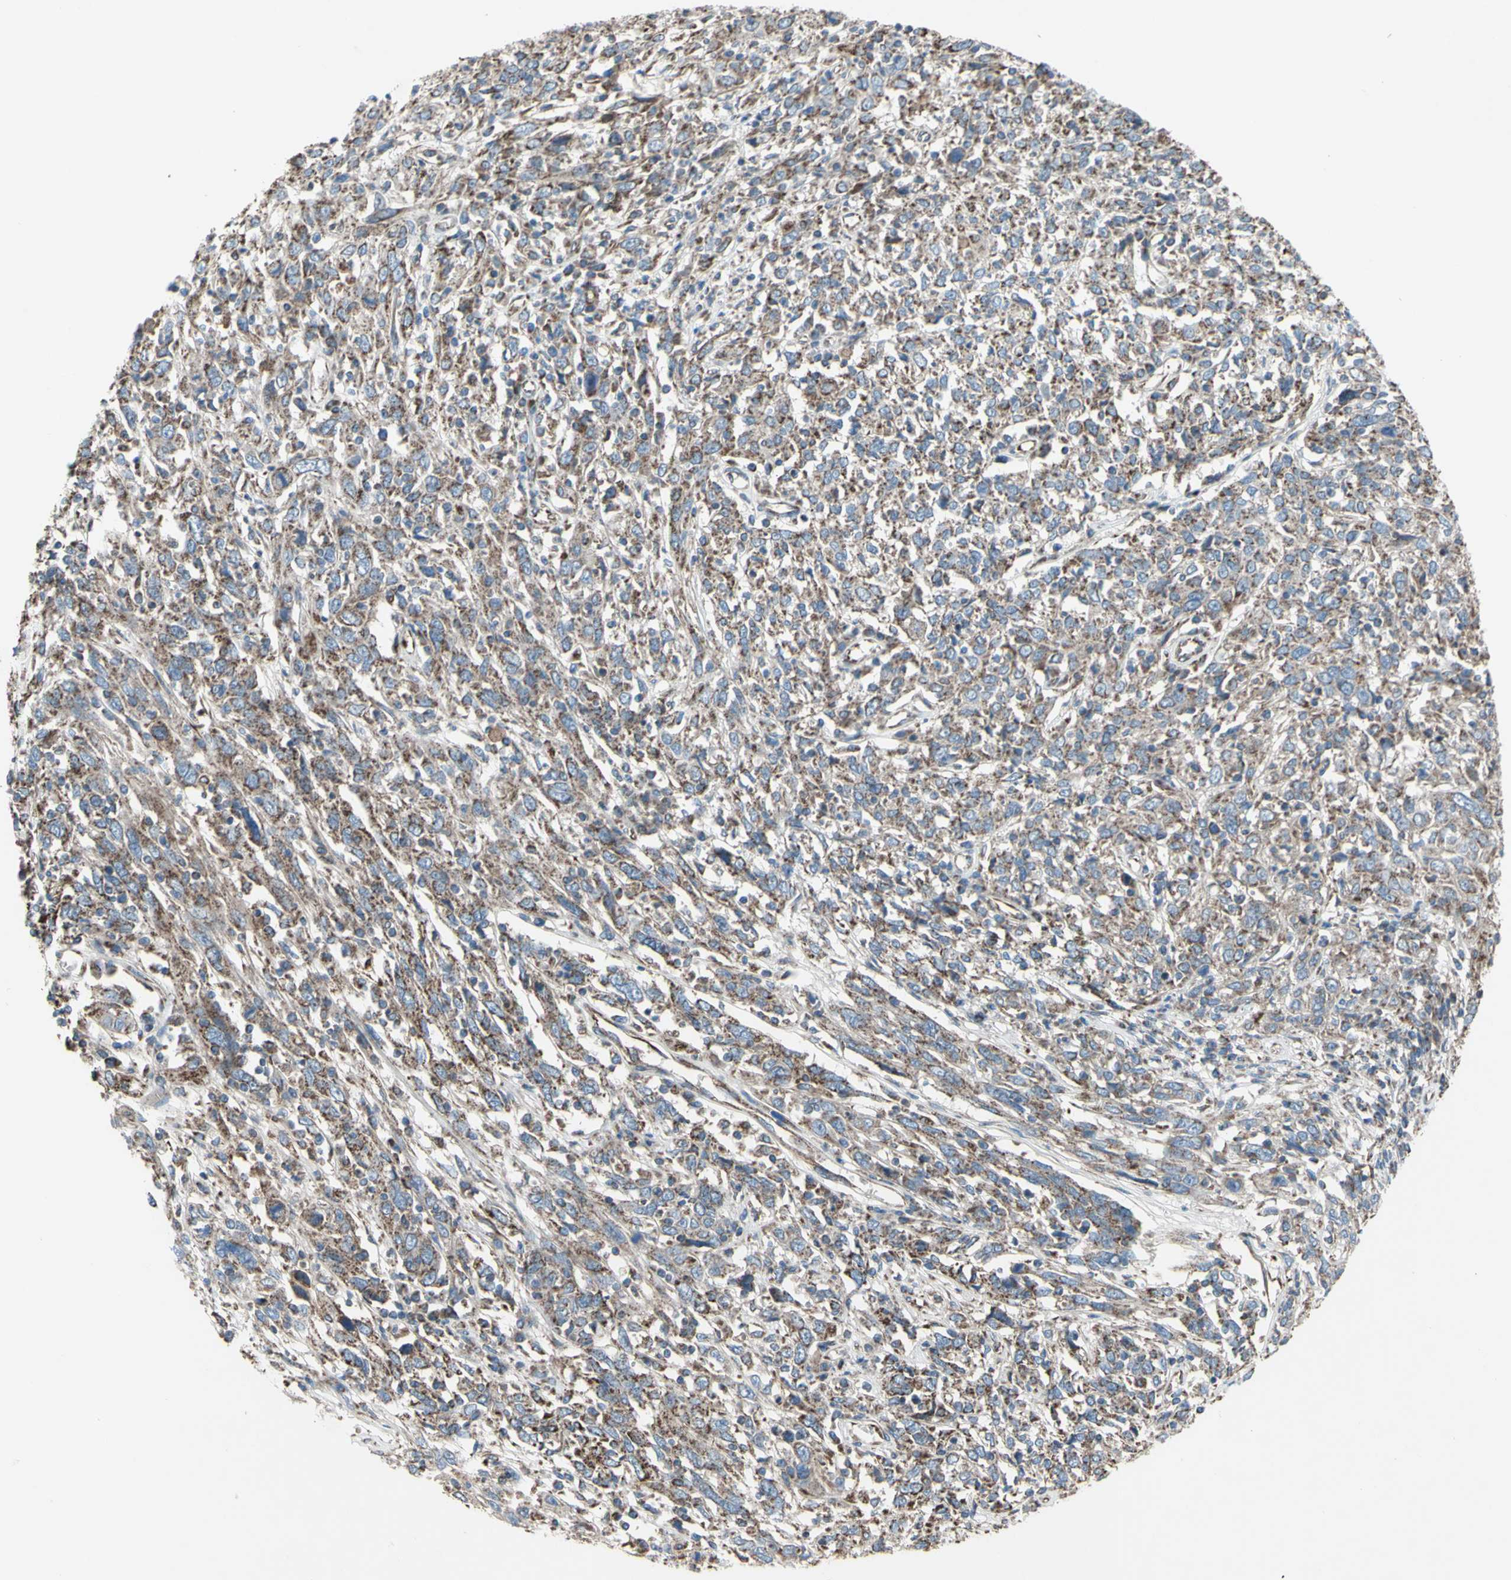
{"staining": {"intensity": "weak", "quantity": ">75%", "location": "cytoplasmic/membranous"}, "tissue": "cervical cancer", "cell_type": "Tumor cells", "image_type": "cancer", "snomed": [{"axis": "morphology", "description": "Squamous cell carcinoma, NOS"}, {"axis": "topography", "description": "Cervix"}], "caption": "Approximately >75% of tumor cells in cervical squamous cell carcinoma show weak cytoplasmic/membranous protein staining as visualized by brown immunohistochemical staining.", "gene": "EMC7", "patient": {"sex": "female", "age": 46}}